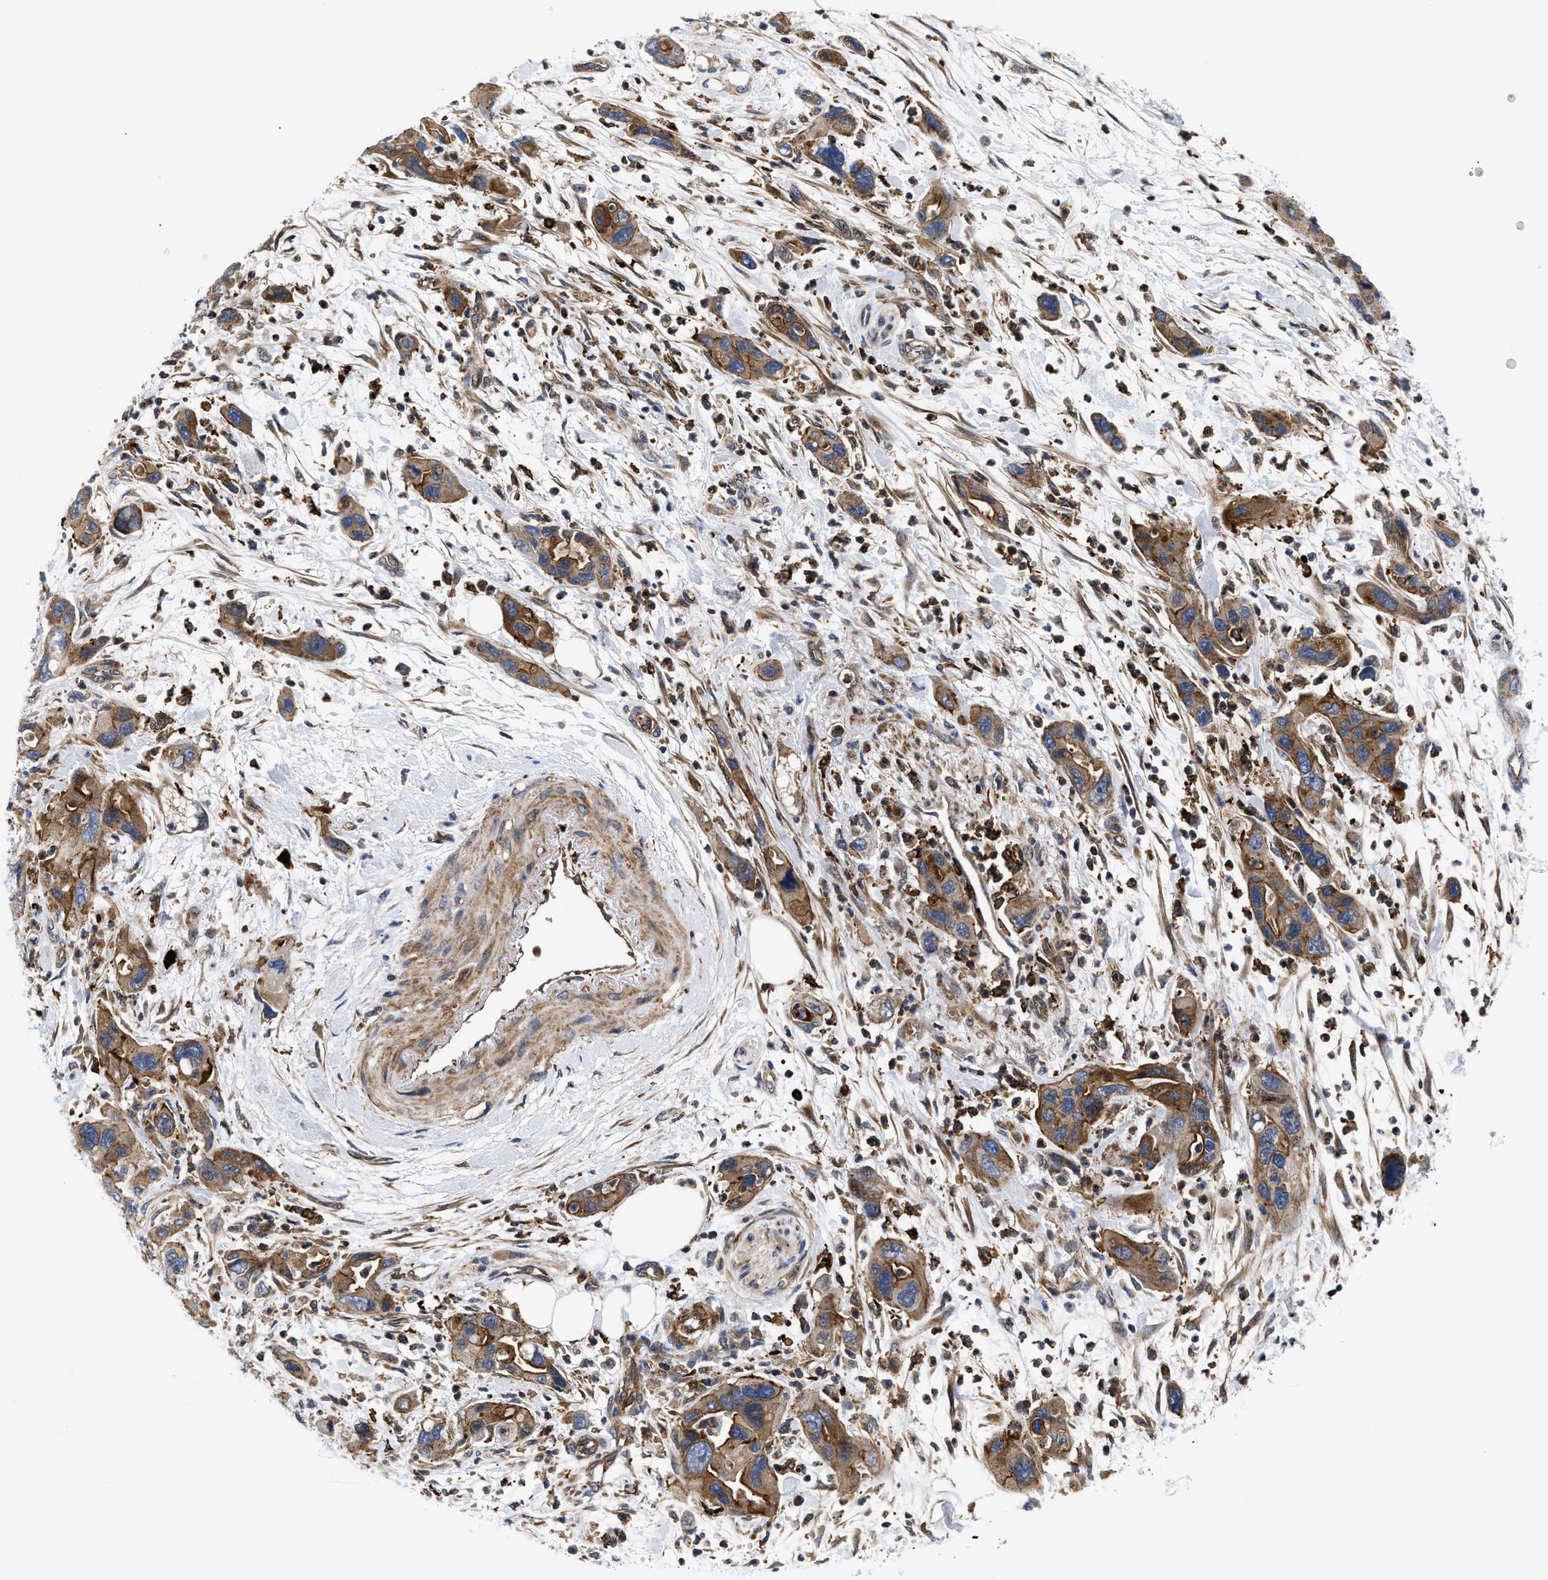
{"staining": {"intensity": "moderate", "quantity": ">75%", "location": "cytoplasmic/membranous"}, "tissue": "pancreatic cancer", "cell_type": "Tumor cells", "image_type": "cancer", "snomed": [{"axis": "morphology", "description": "Normal tissue, NOS"}, {"axis": "morphology", "description": "Adenocarcinoma, NOS"}, {"axis": "topography", "description": "Pancreas"}], "caption": "Immunohistochemical staining of pancreatic cancer reveals moderate cytoplasmic/membranous protein staining in approximately >75% of tumor cells. (brown staining indicates protein expression, while blue staining denotes nuclei).", "gene": "SPAST", "patient": {"sex": "female", "age": 71}}